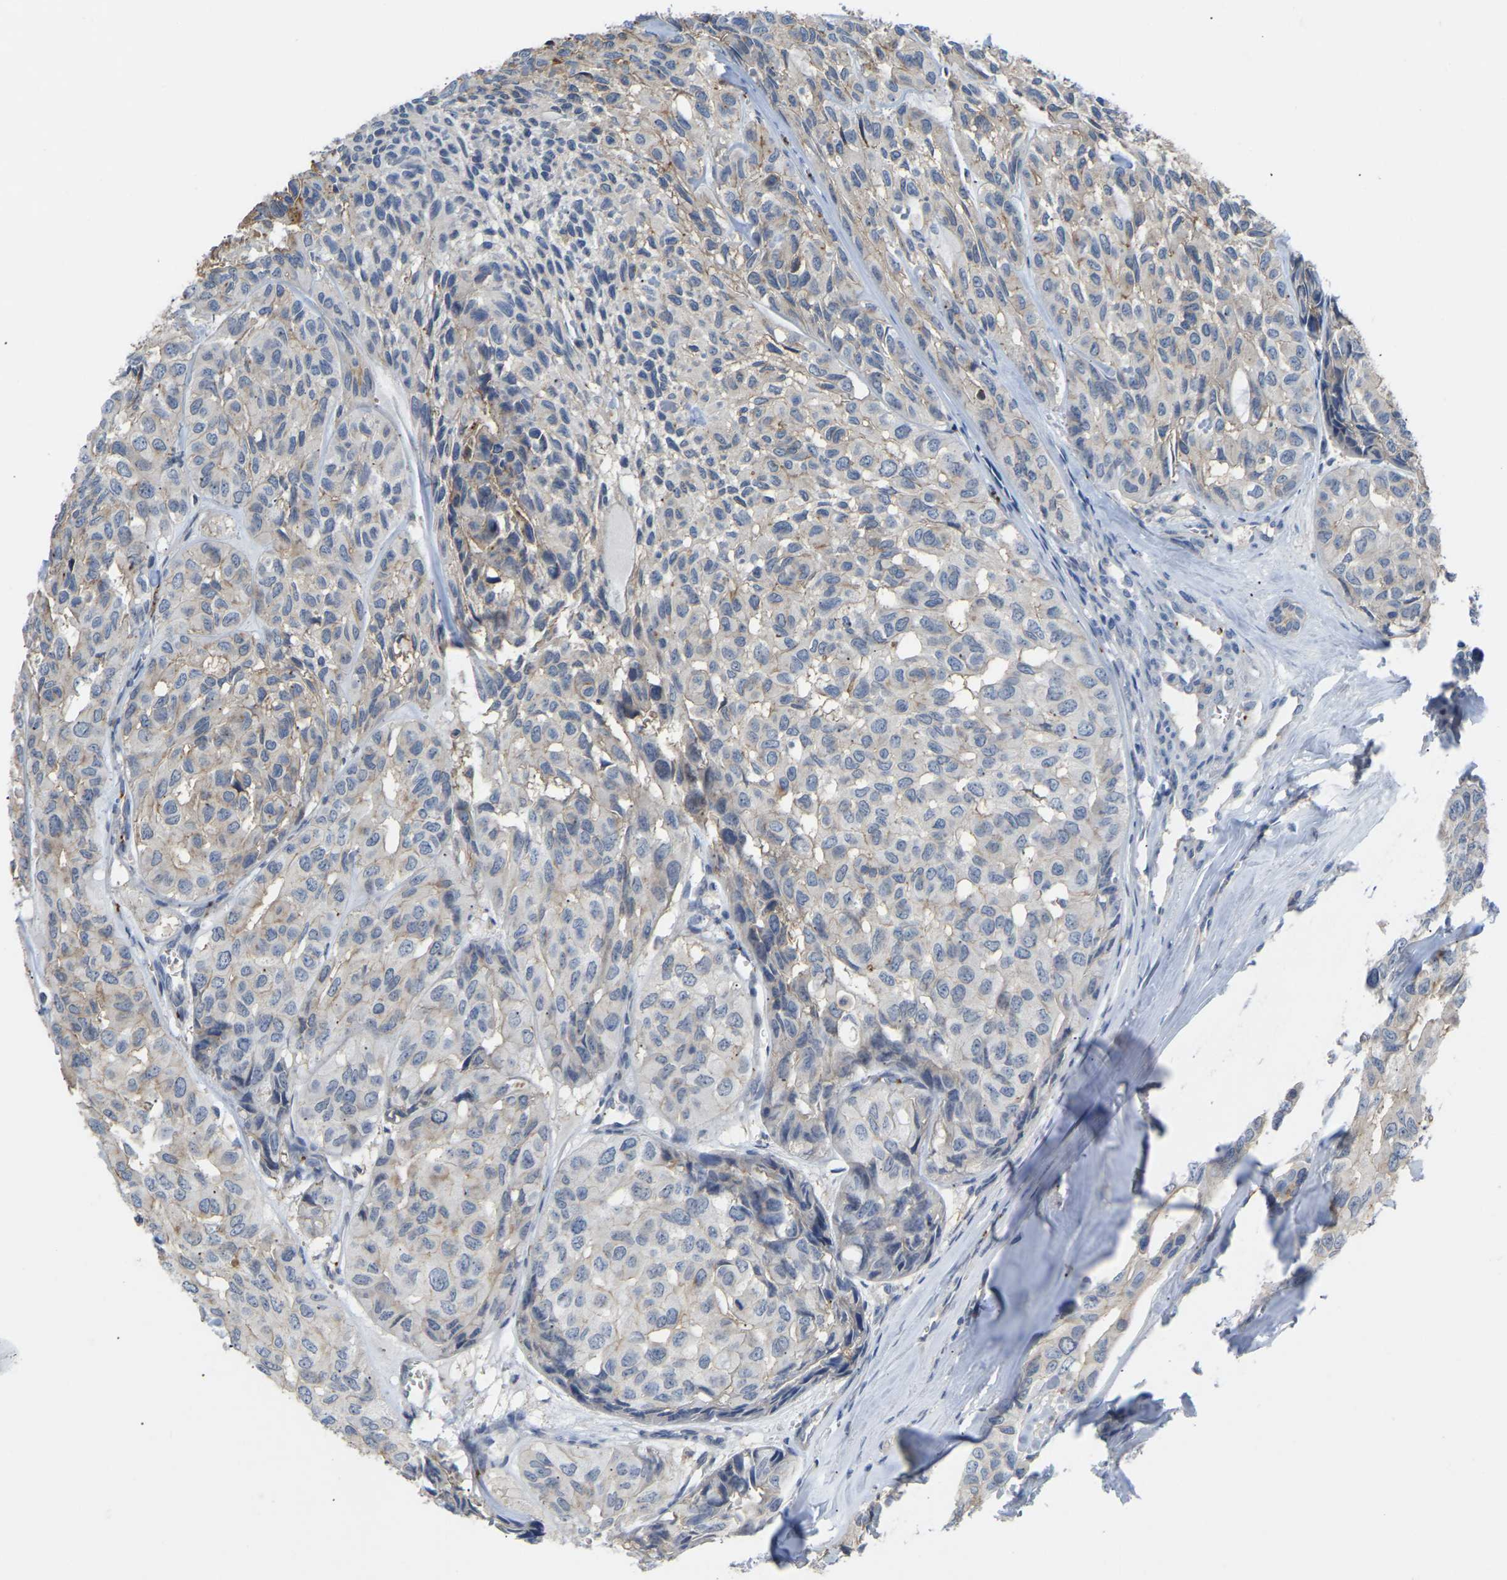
{"staining": {"intensity": "moderate", "quantity": "25%-75%", "location": "cytoplasmic/membranous"}, "tissue": "head and neck cancer", "cell_type": "Tumor cells", "image_type": "cancer", "snomed": [{"axis": "morphology", "description": "Adenocarcinoma, NOS"}, {"axis": "topography", "description": "Salivary gland, NOS"}, {"axis": "topography", "description": "Head-Neck"}], "caption": "Human adenocarcinoma (head and neck) stained with a protein marker exhibits moderate staining in tumor cells.", "gene": "ZNF449", "patient": {"sex": "female", "age": 76}}